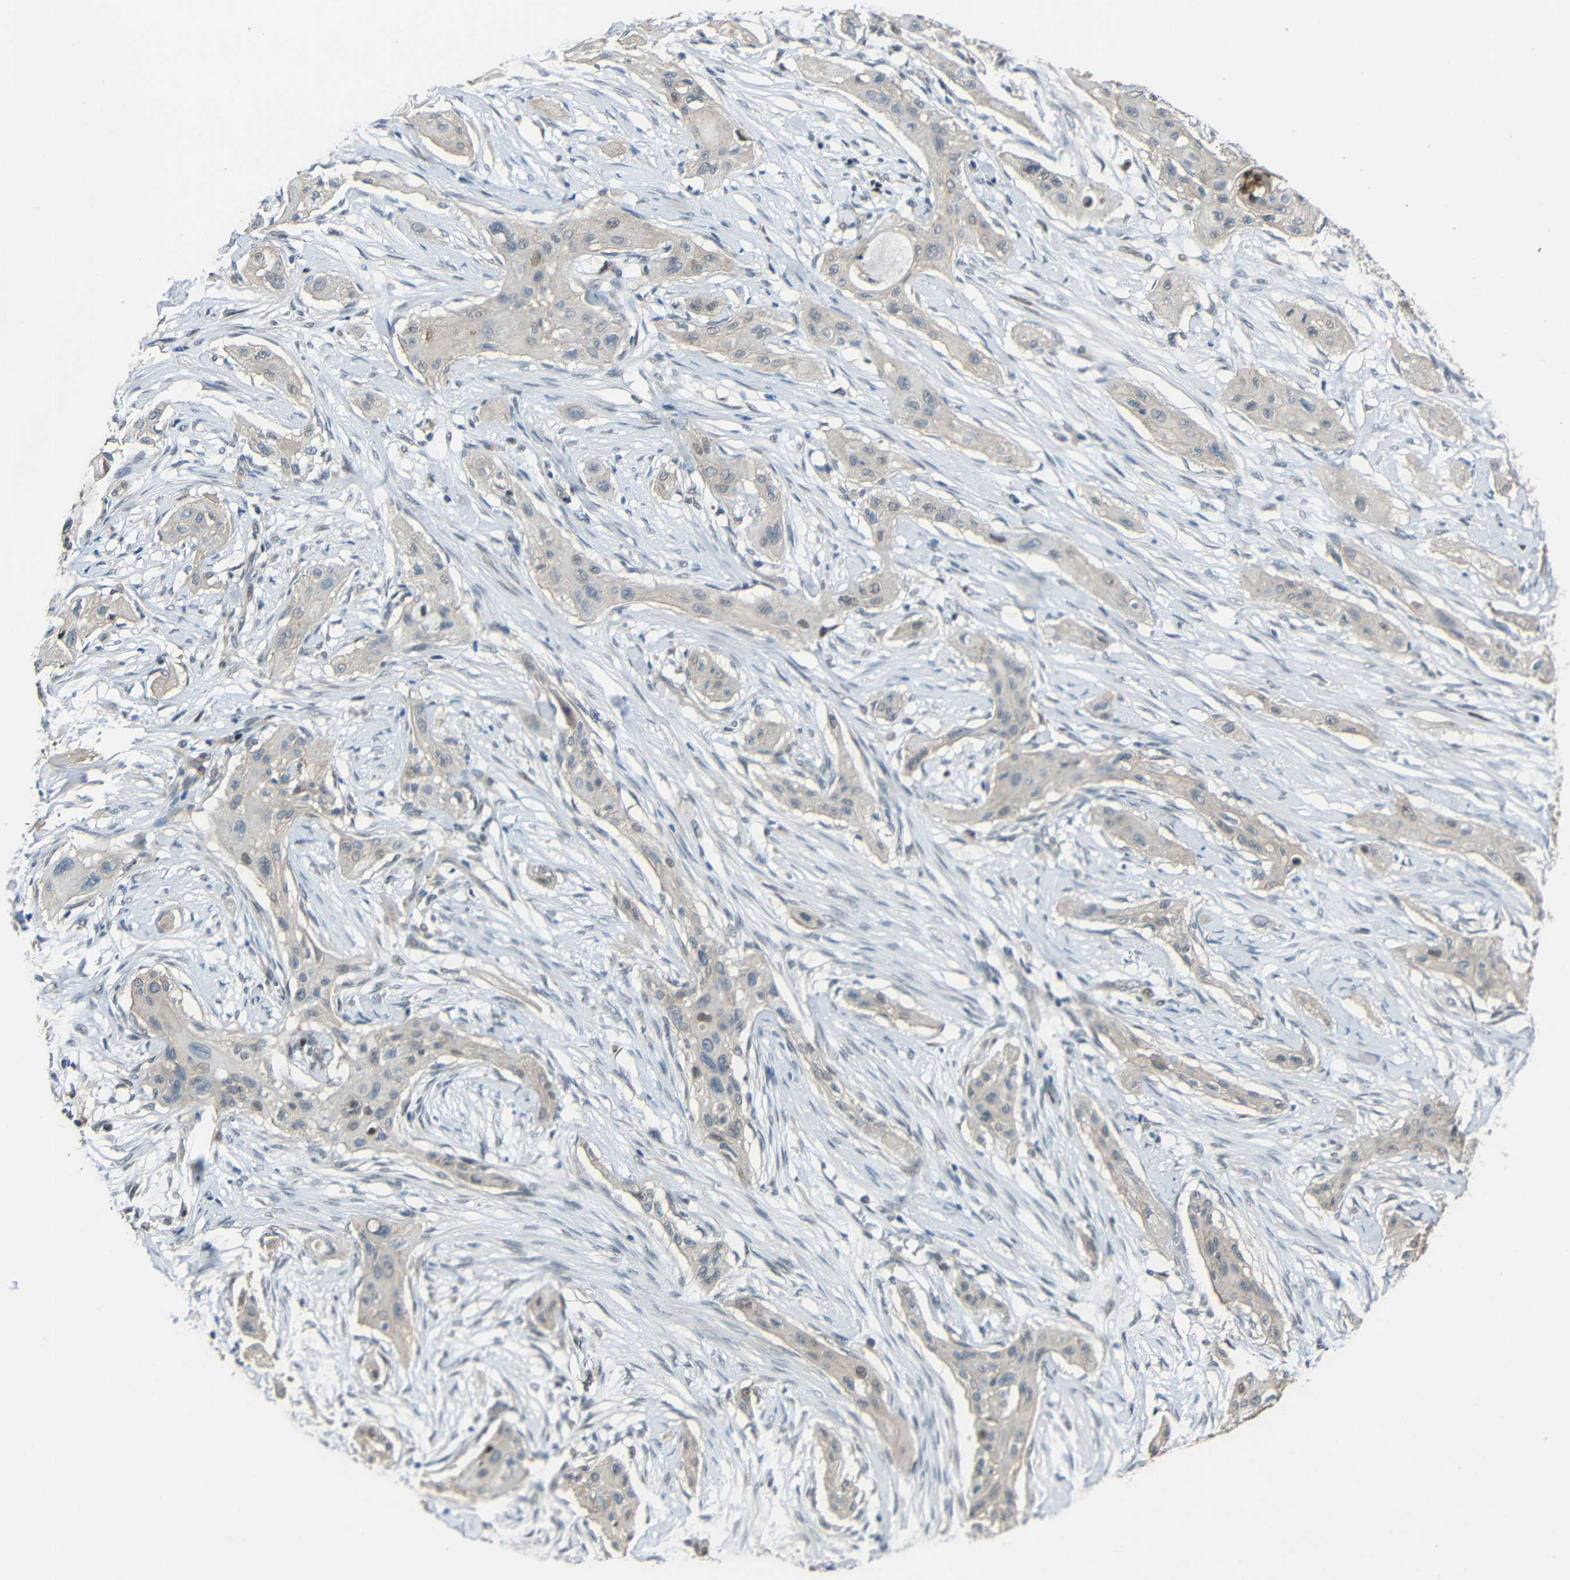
{"staining": {"intensity": "negative", "quantity": "none", "location": "none"}, "tissue": "lung cancer", "cell_type": "Tumor cells", "image_type": "cancer", "snomed": [{"axis": "morphology", "description": "Squamous cell carcinoma, NOS"}, {"axis": "topography", "description": "Lung"}], "caption": "A high-resolution image shows IHC staining of lung cancer (squamous cell carcinoma), which demonstrates no significant expression in tumor cells.", "gene": "STBD1", "patient": {"sex": "female", "age": 47}}